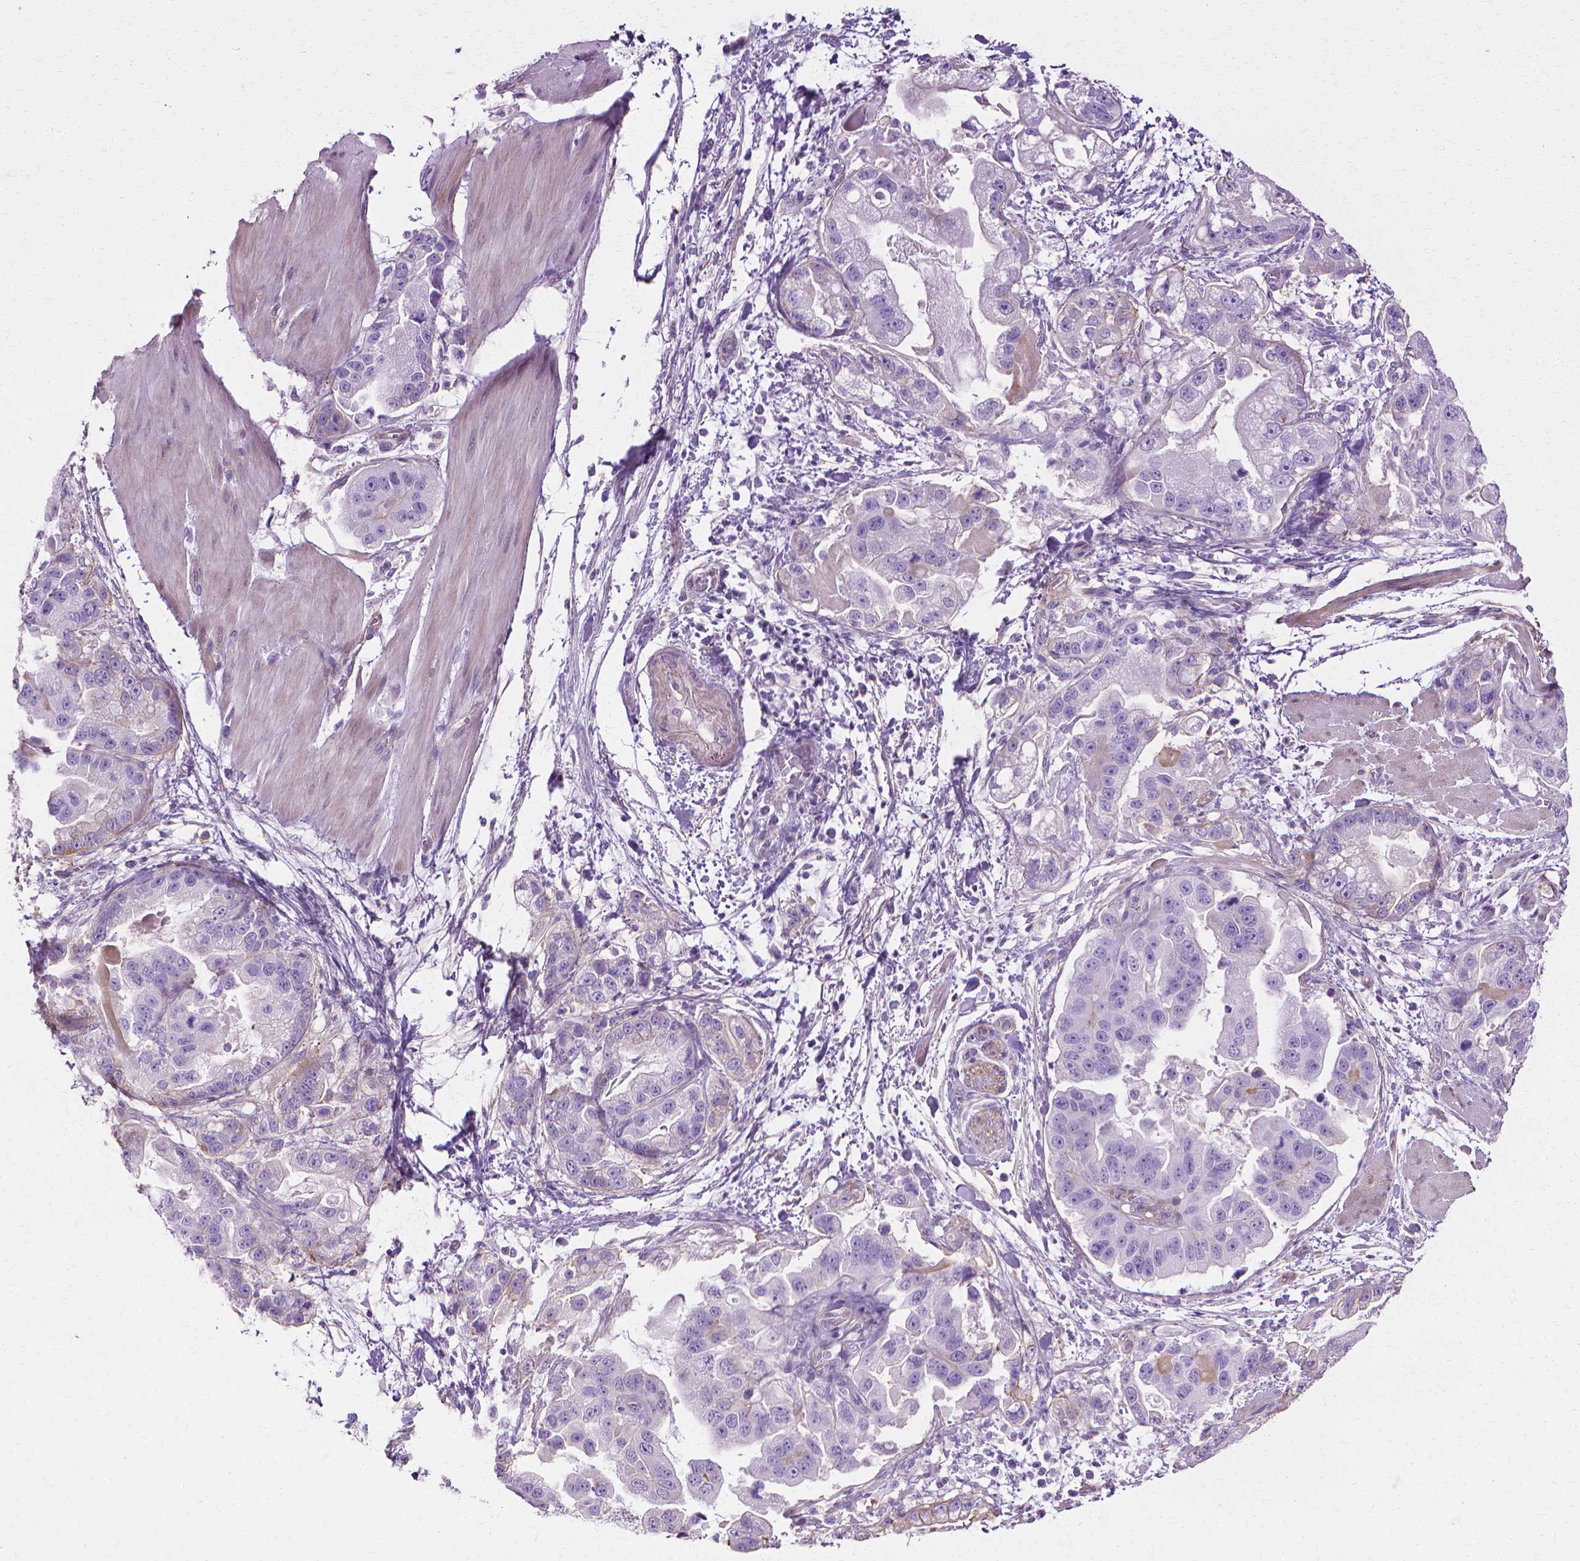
{"staining": {"intensity": "negative", "quantity": "none", "location": "none"}, "tissue": "stomach cancer", "cell_type": "Tumor cells", "image_type": "cancer", "snomed": [{"axis": "morphology", "description": "Adenocarcinoma, NOS"}, {"axis": "topography", "description": "Stomach"}], "caption": "This is an immunohistochemistry image of human stomach adenocarcinoma. There is no expression in tumor cells.", "gene": "CFAP157", "patient": {"sex": "male", "age": 59}}